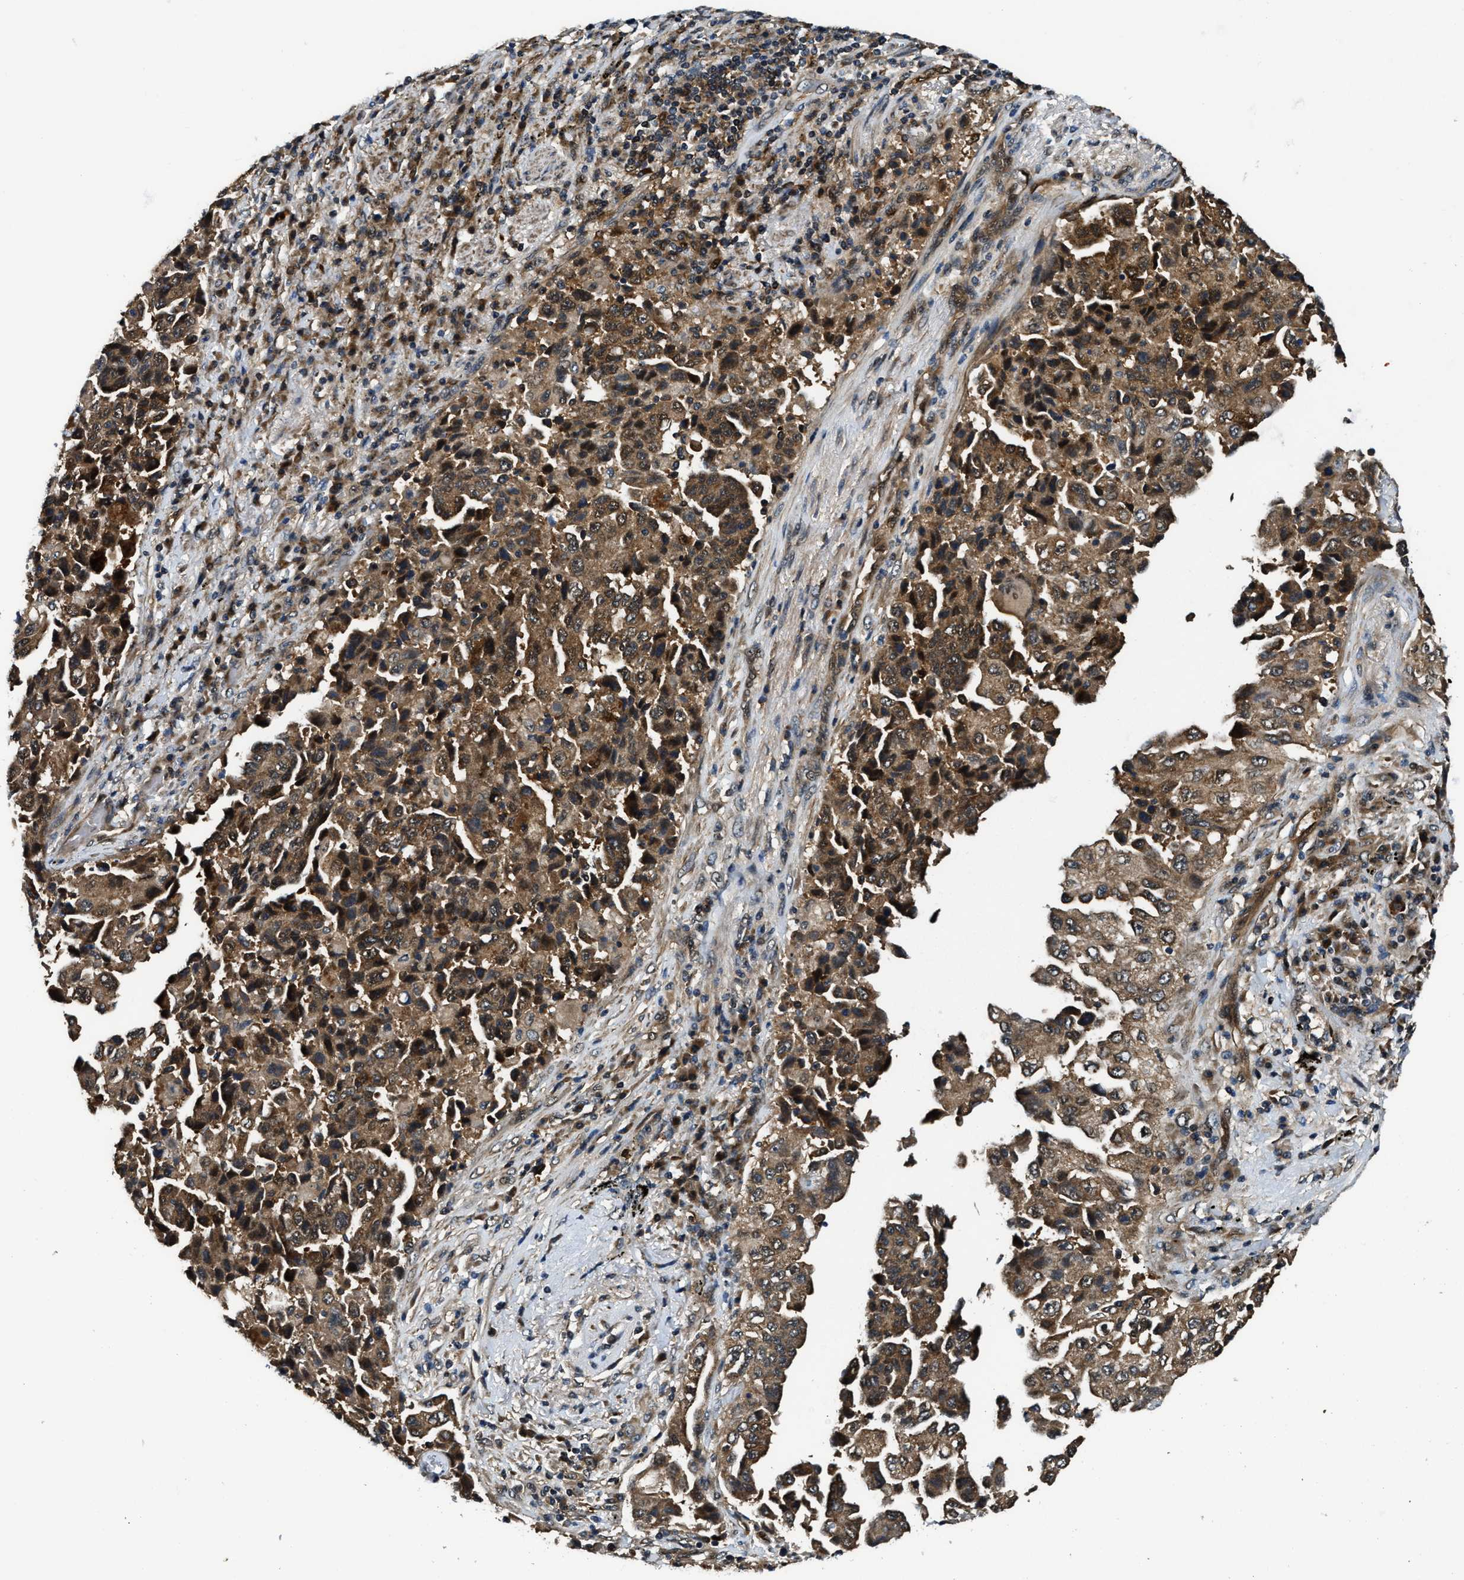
{"staining": {"intensity": "moderate", "quantity": ">75%", "location": "cytoplasmic/membranous"}, "tissue": "lung cancer", "cell_type": "Tumor cells", "image_type": "cancer", "snomed": [{"axis": "morphology", "description": "Adenocarcinoma, NOS"}, {"axis": "topography", "description": "Lung"}], "caption": "This photomicrograph displays immunohistochemistry staining of human adenocarcinoma (lung), with medium moderate cytoplasmic/membranous expression in approximately >75% of tumor cells.", "gene": "PPA1", "patient": {"sex": "female", "age": 51}}